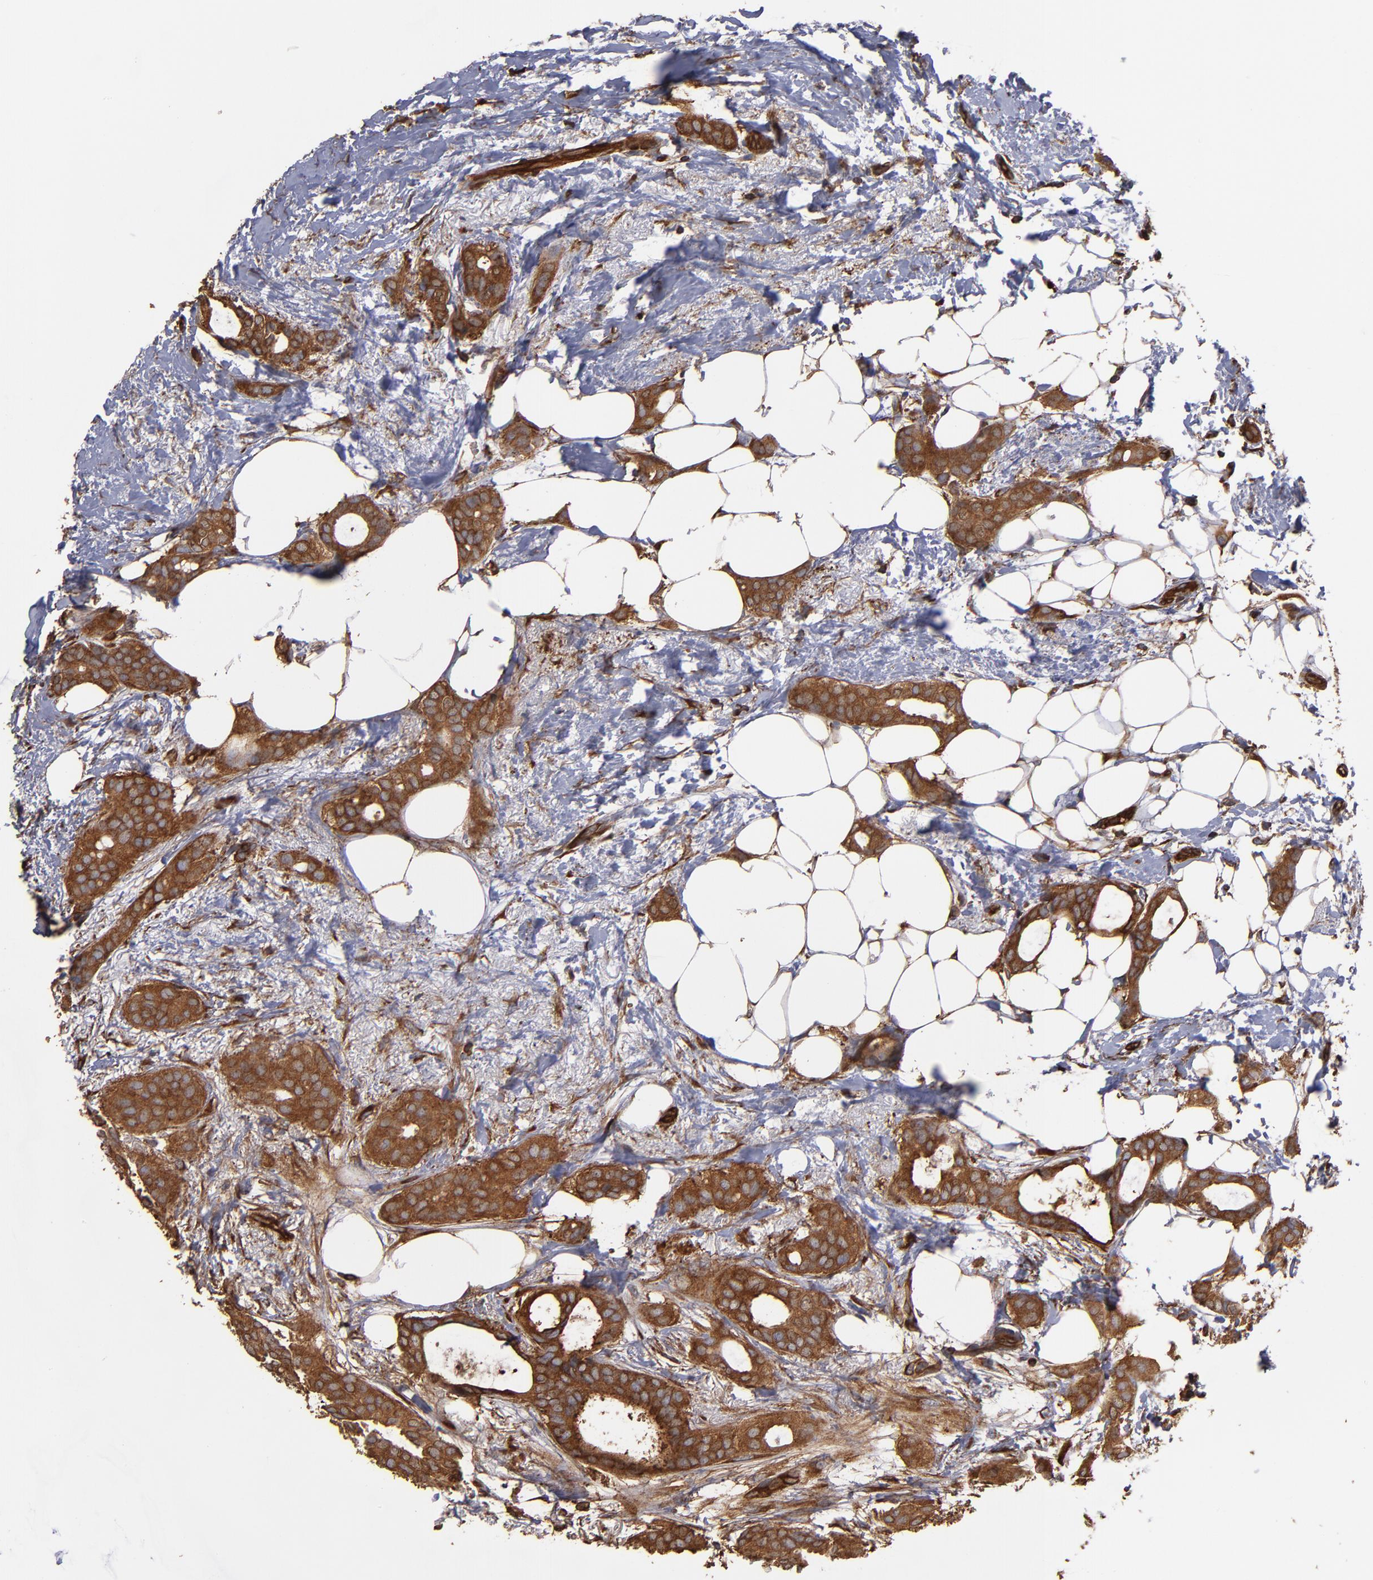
{"staining": {"intensity": "strong", "quantity": ">75%", "location": "cytoplasmic/membranous"}, "tissue": "breast cancer", "cell_type": "Tumor cells", "image_type": "cancer", "snomed": [{"axis": "morphology", "description": "Duct carcinoma"}, {"axis": "topography", "description": "Breast"}], "caption": "The immunohistochemical stain highlights strong cytoplasmic/membranous expression in tumor cells of breast infiltrating ductal carcinoma tissue.", "gene": "ACTN4", "patient": {"sex": "female", "age": 54}}